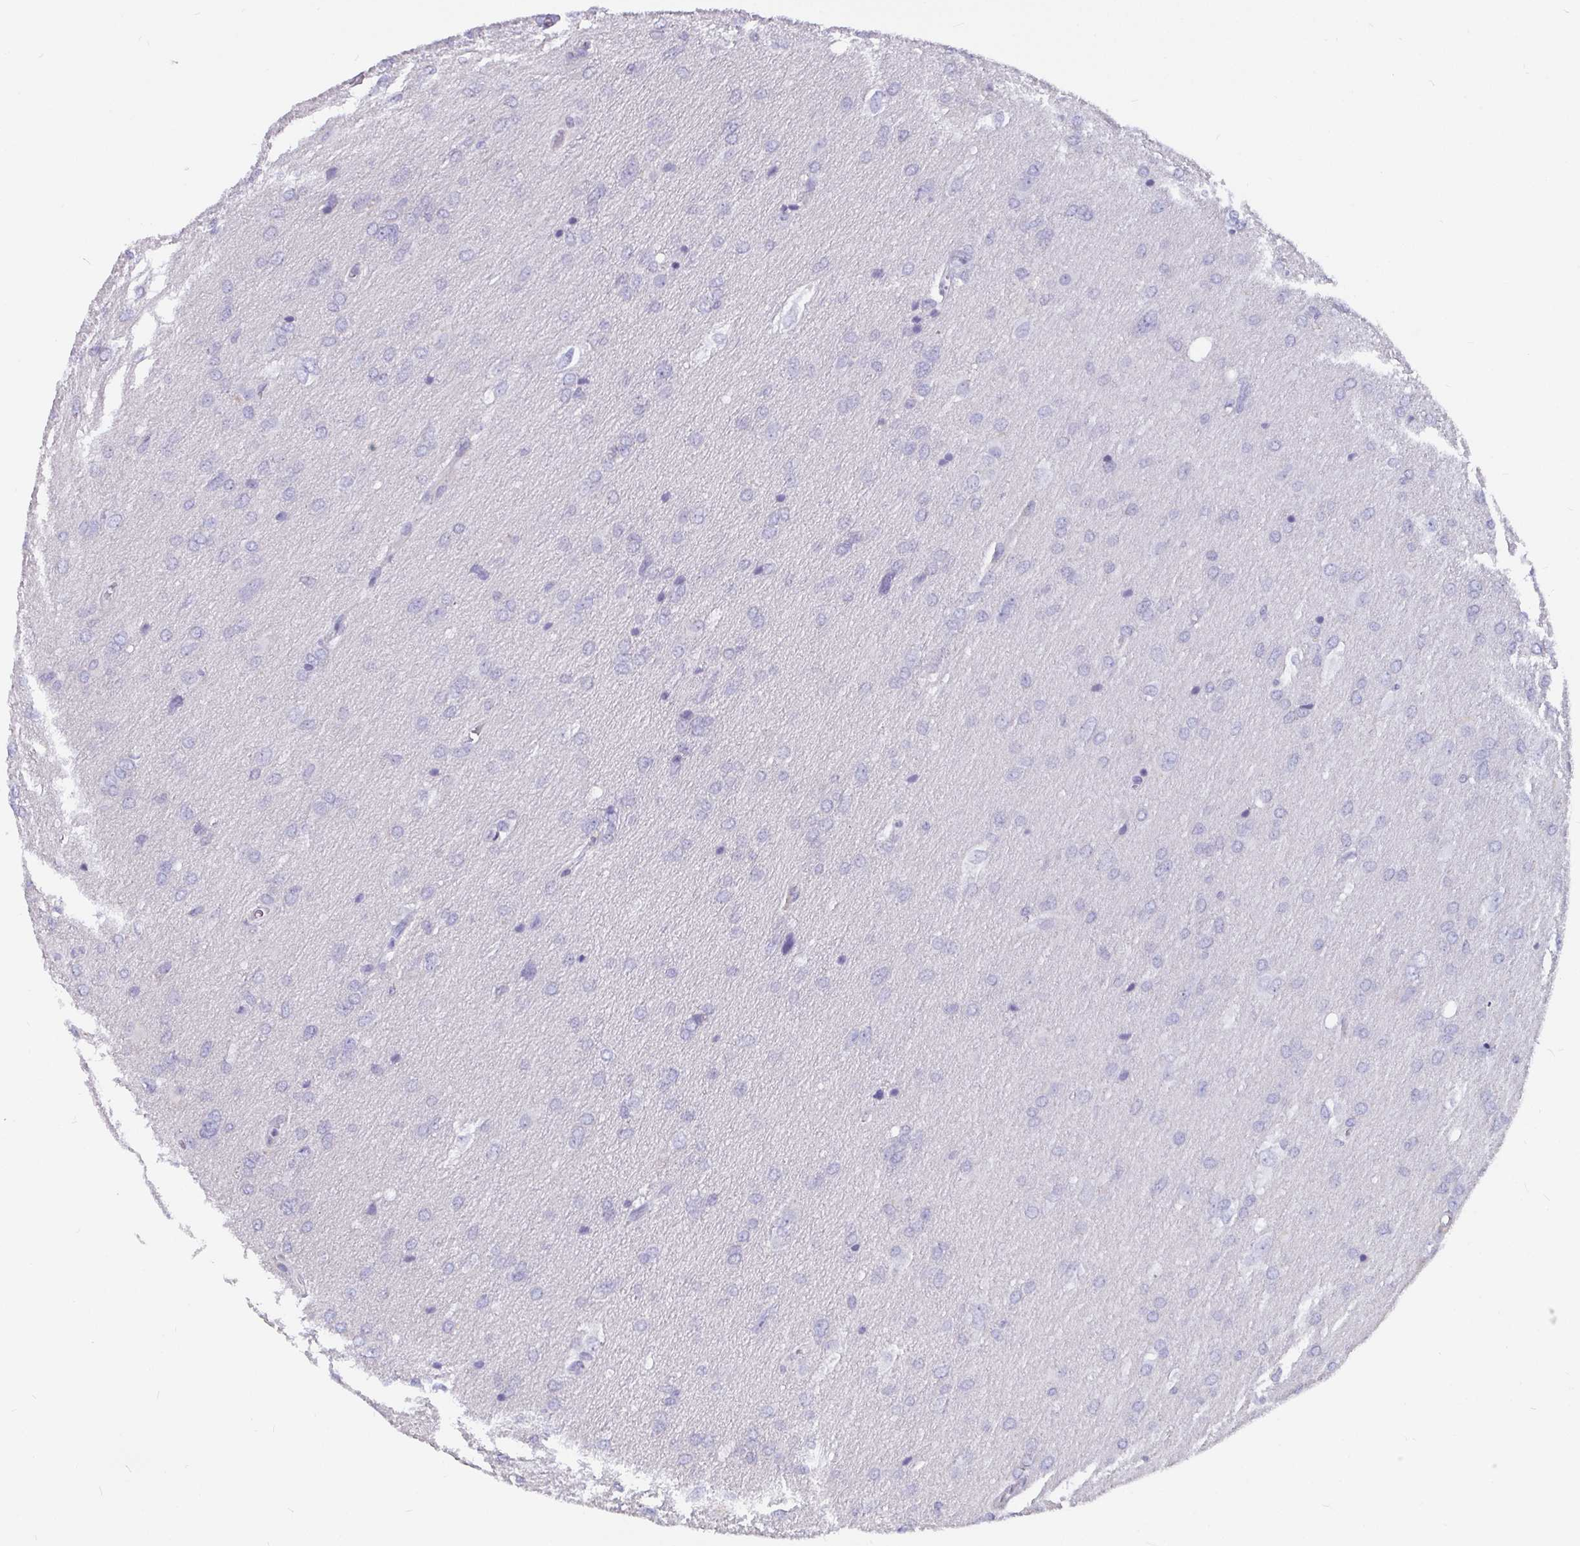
{"staining": {"intensity": "negative", "quantity": "none", "location": "none"}, "tissue": "glioma", "cell_type": "Tumor cells", "image_type": "cancer", "snomed": [{"axis": "morphology", "description": "Glioma, malignant, High grade"}, {"axis": "topography", "description": "Brain"}], "caption": "IHC of human glioma shows no positivity in tumor cells.", "gene": "ADAMTS6", "patient": {"sex": "male", "age": 53}}